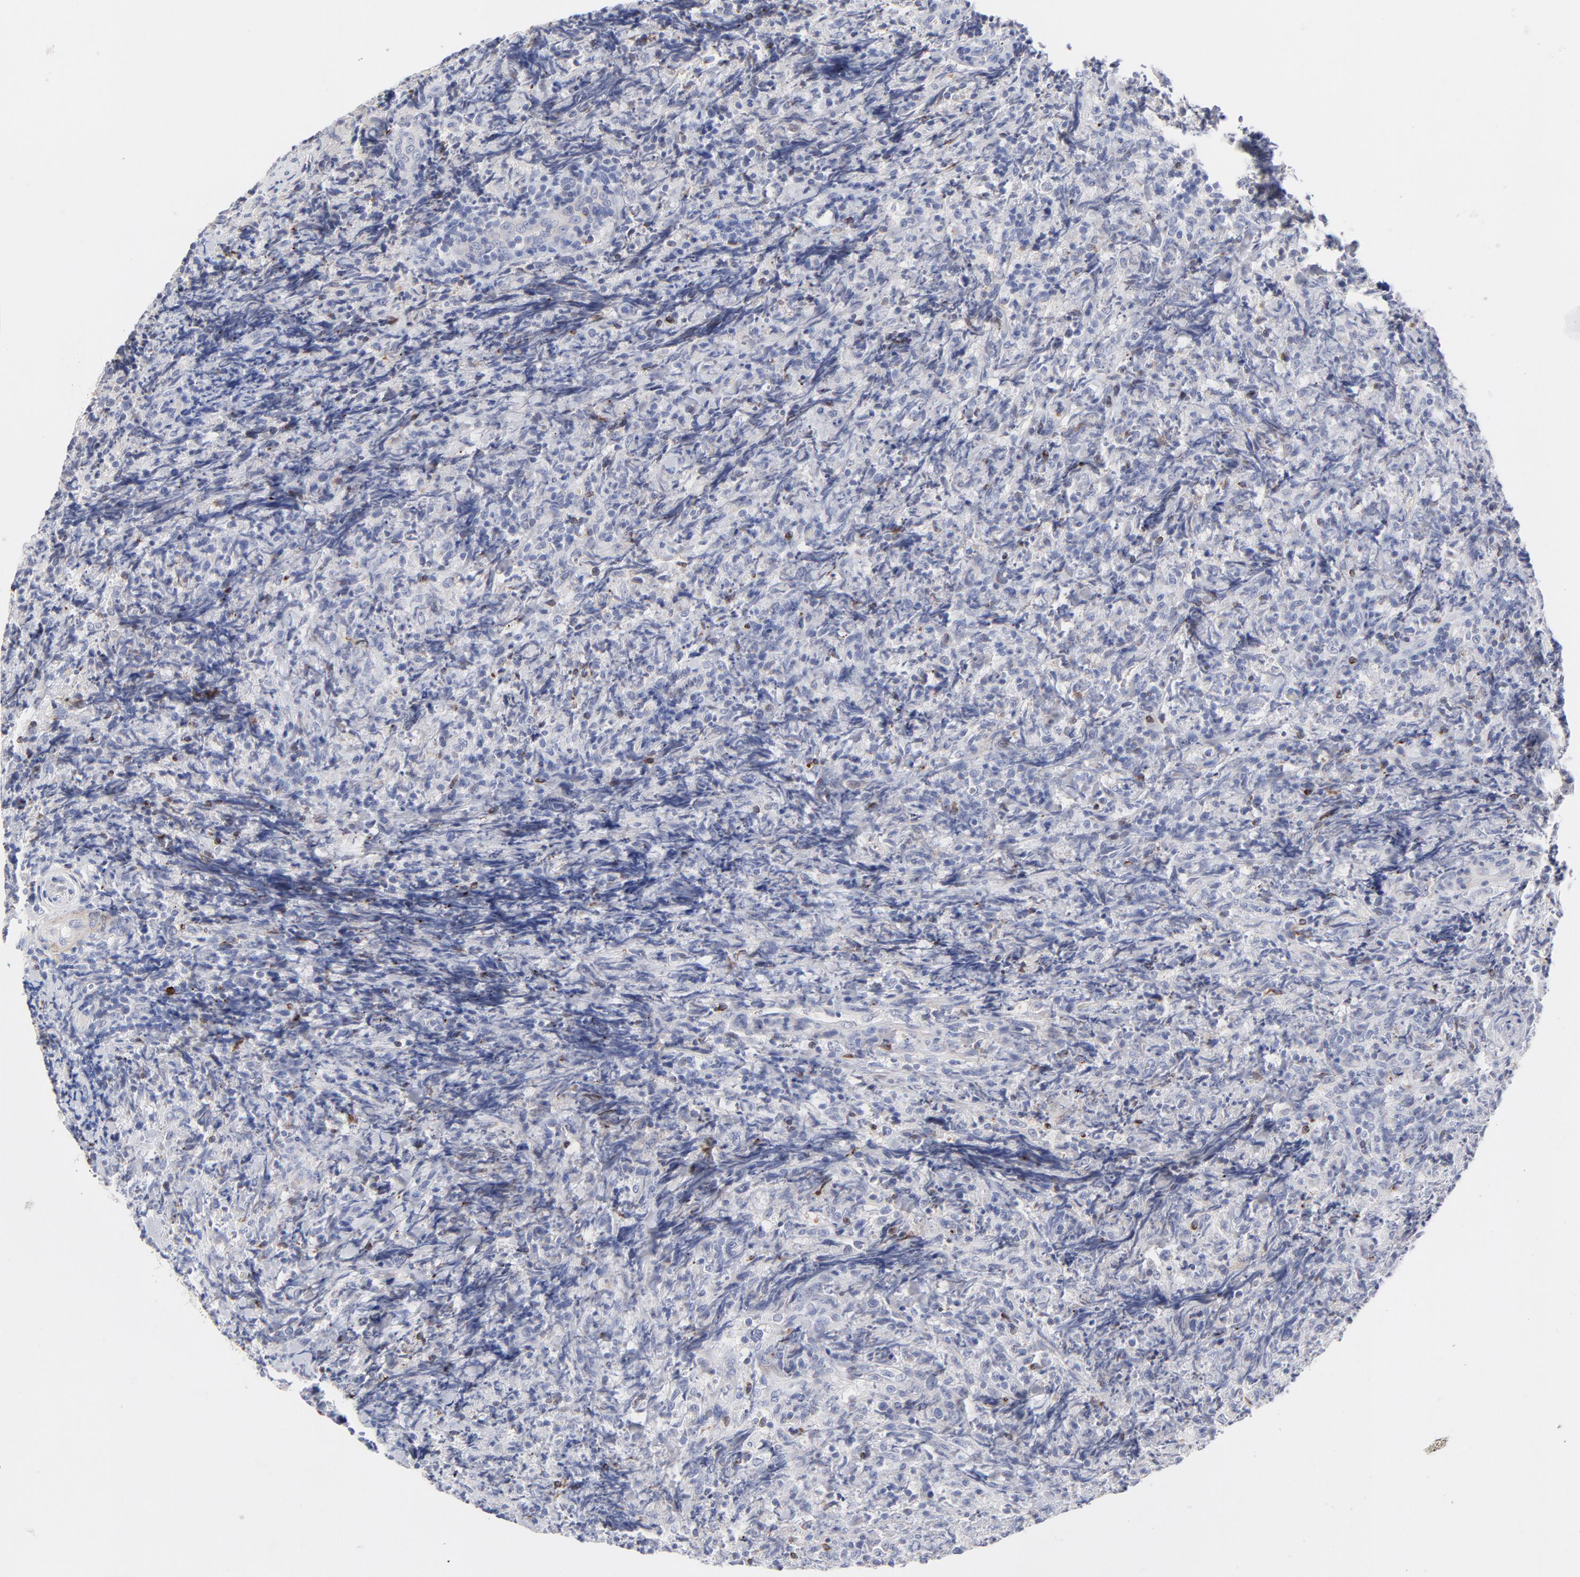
{"staining": {"intensity": "negative", "quantity": "none", "location": "none"}, "tissue": "lymphoma", "cell_type": "Tumor cells", "image_type": "cancer", "snomed": [{"axis": "morphology", "description": "Malignant lymphoma, non-Hodgkin's type, High grade"}, {"axis": "topography", "description": "Tonsil"}], "caption": "Tumor cells show no significant positivity in lymphoma.", "gene": "MID1", "patient": {"sex": "female", "age": 36}}